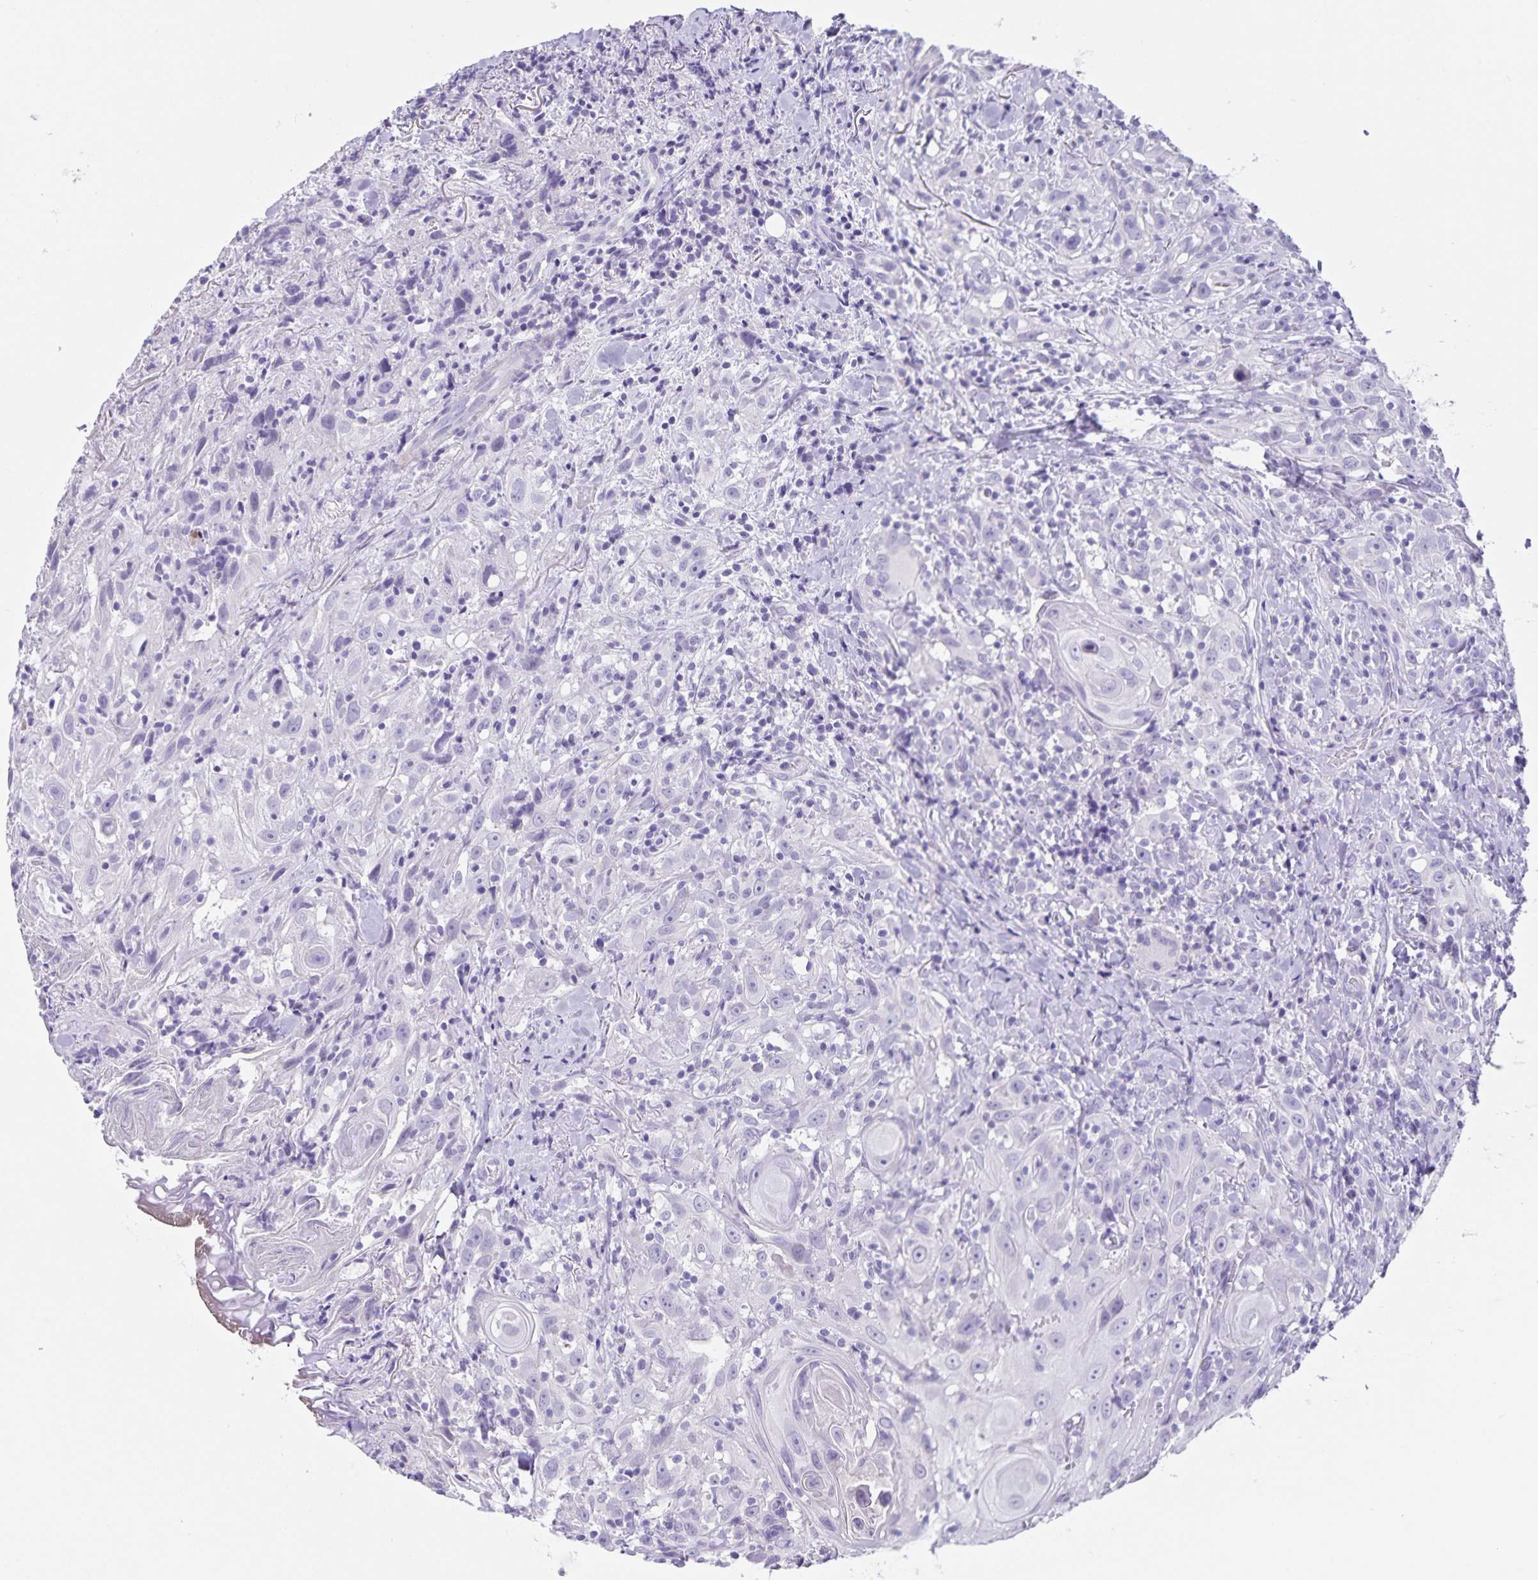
{"staining": {"intensity": "negative", "quantity": "none", "location": "none"}, "tissue": "head and neck cancer", "cell_type": "Tumor cells", "image_type": "cancer", "snomed": [{"axis": "morphology", "description": "Squamous cell carcinoma, NOS"}, {"axis": "topography", "description": "Head-Neck"}], "caption": "An IHC image of head and neck squamous cell carcinoma is shown. There is no staining in tumor cells of head and neck squamous cell carcinoma. (DAB (3,3'-diaminobenzidine) immunohistochemistry (IHC) visualized using brightfield microscopy, high magnification).", "gene": "C11orf42", "patient": {"sex": "female", "age": 95}}